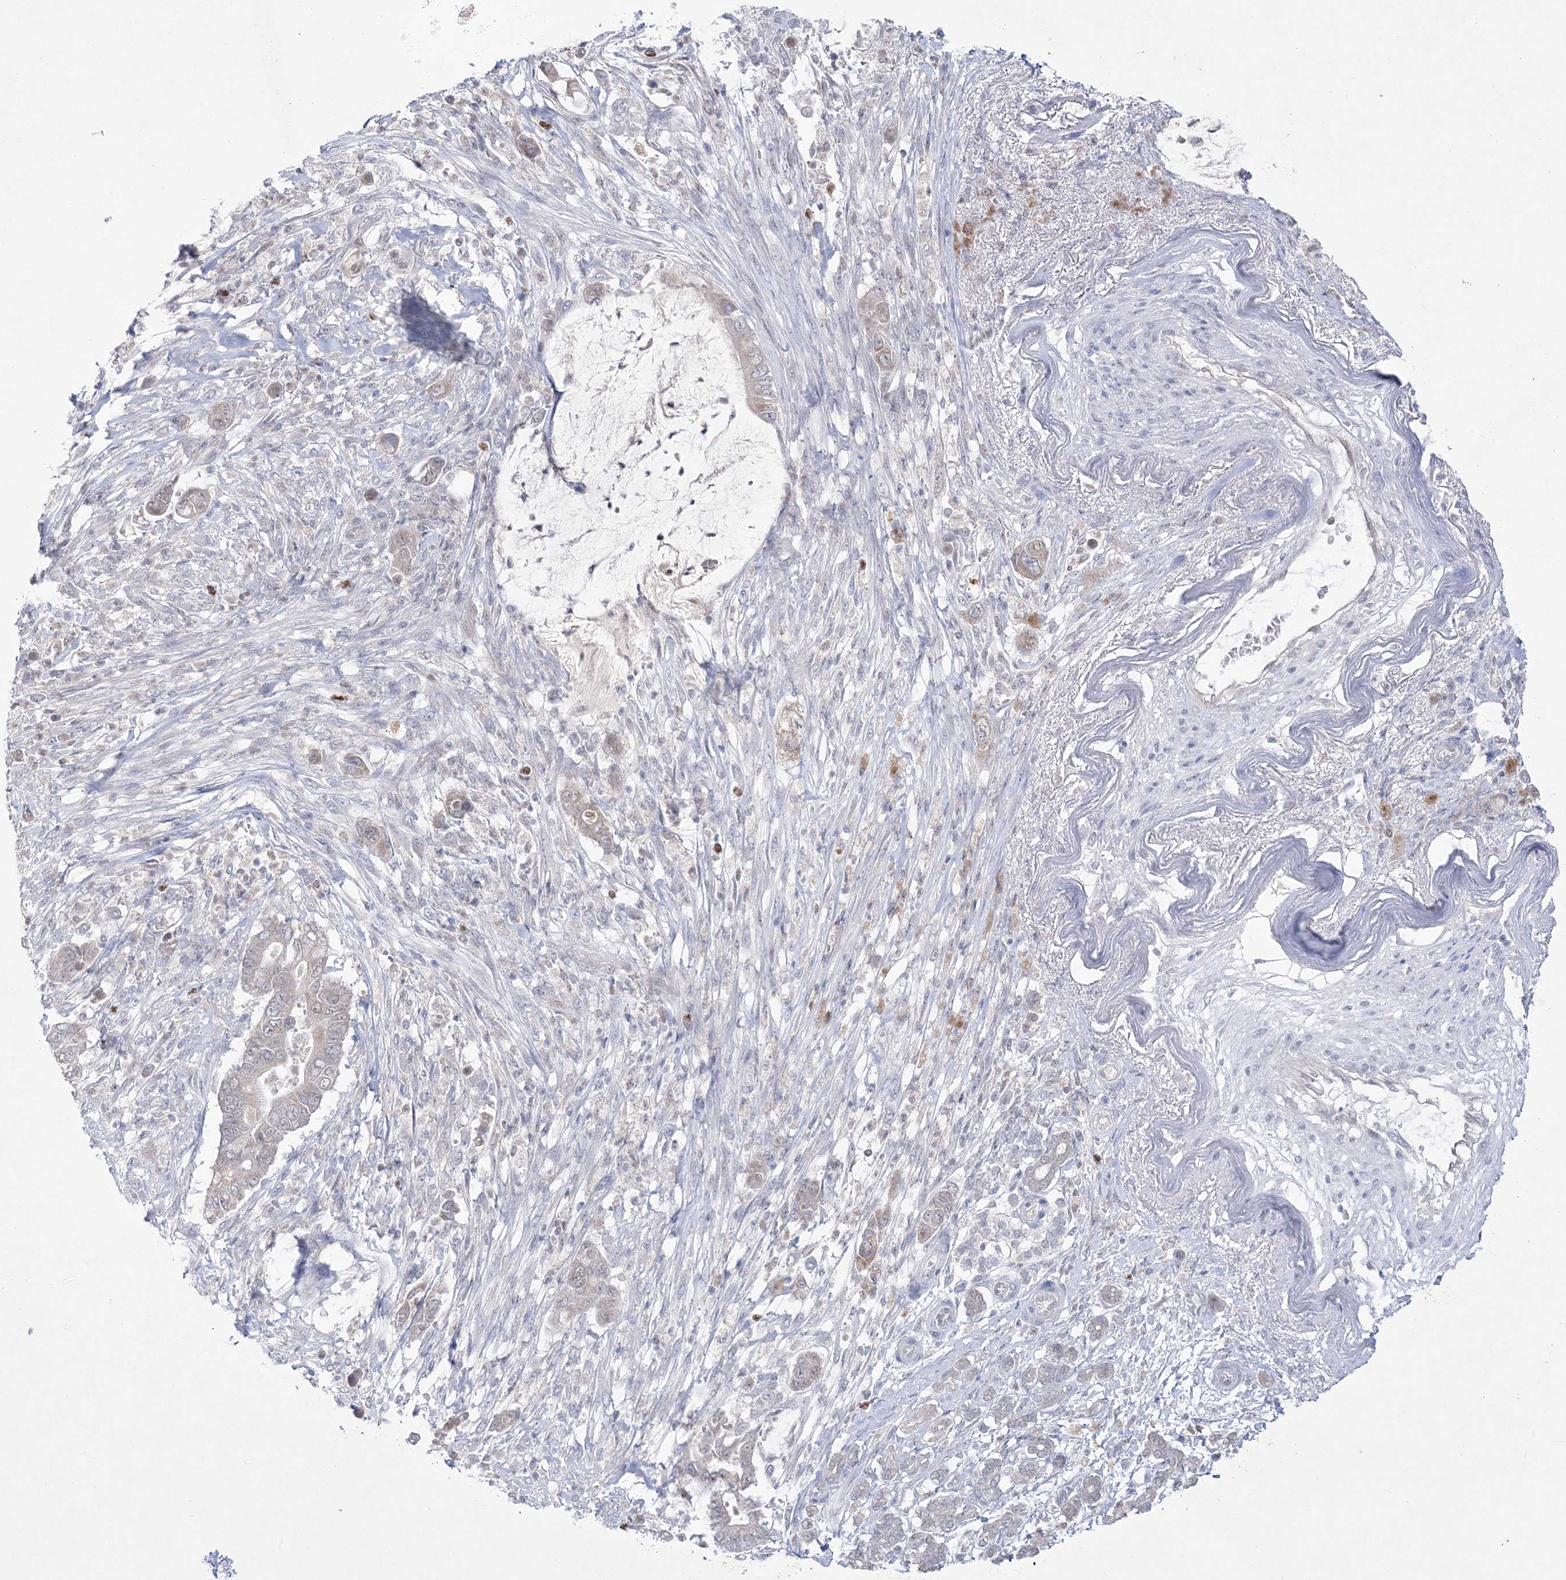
{"staining": {"intensity": "negative", "quantity": "none", "location": "none"}, "tissue": "pancreatic cancer", "cell_type": "Tumor cells", "image_type": "cancer", "snomed": [{"axis": "morphology", "description": "Adenocarcinoma, NOS"}, {"axis": "topography", "description": "Pancreas"}], "caption": "A histopathology image of human pancreatic adenocarcinoma is negative for staining in tumor cells.", "gene": "WDR27", "patient": {"sex": "male", "age": 68}}